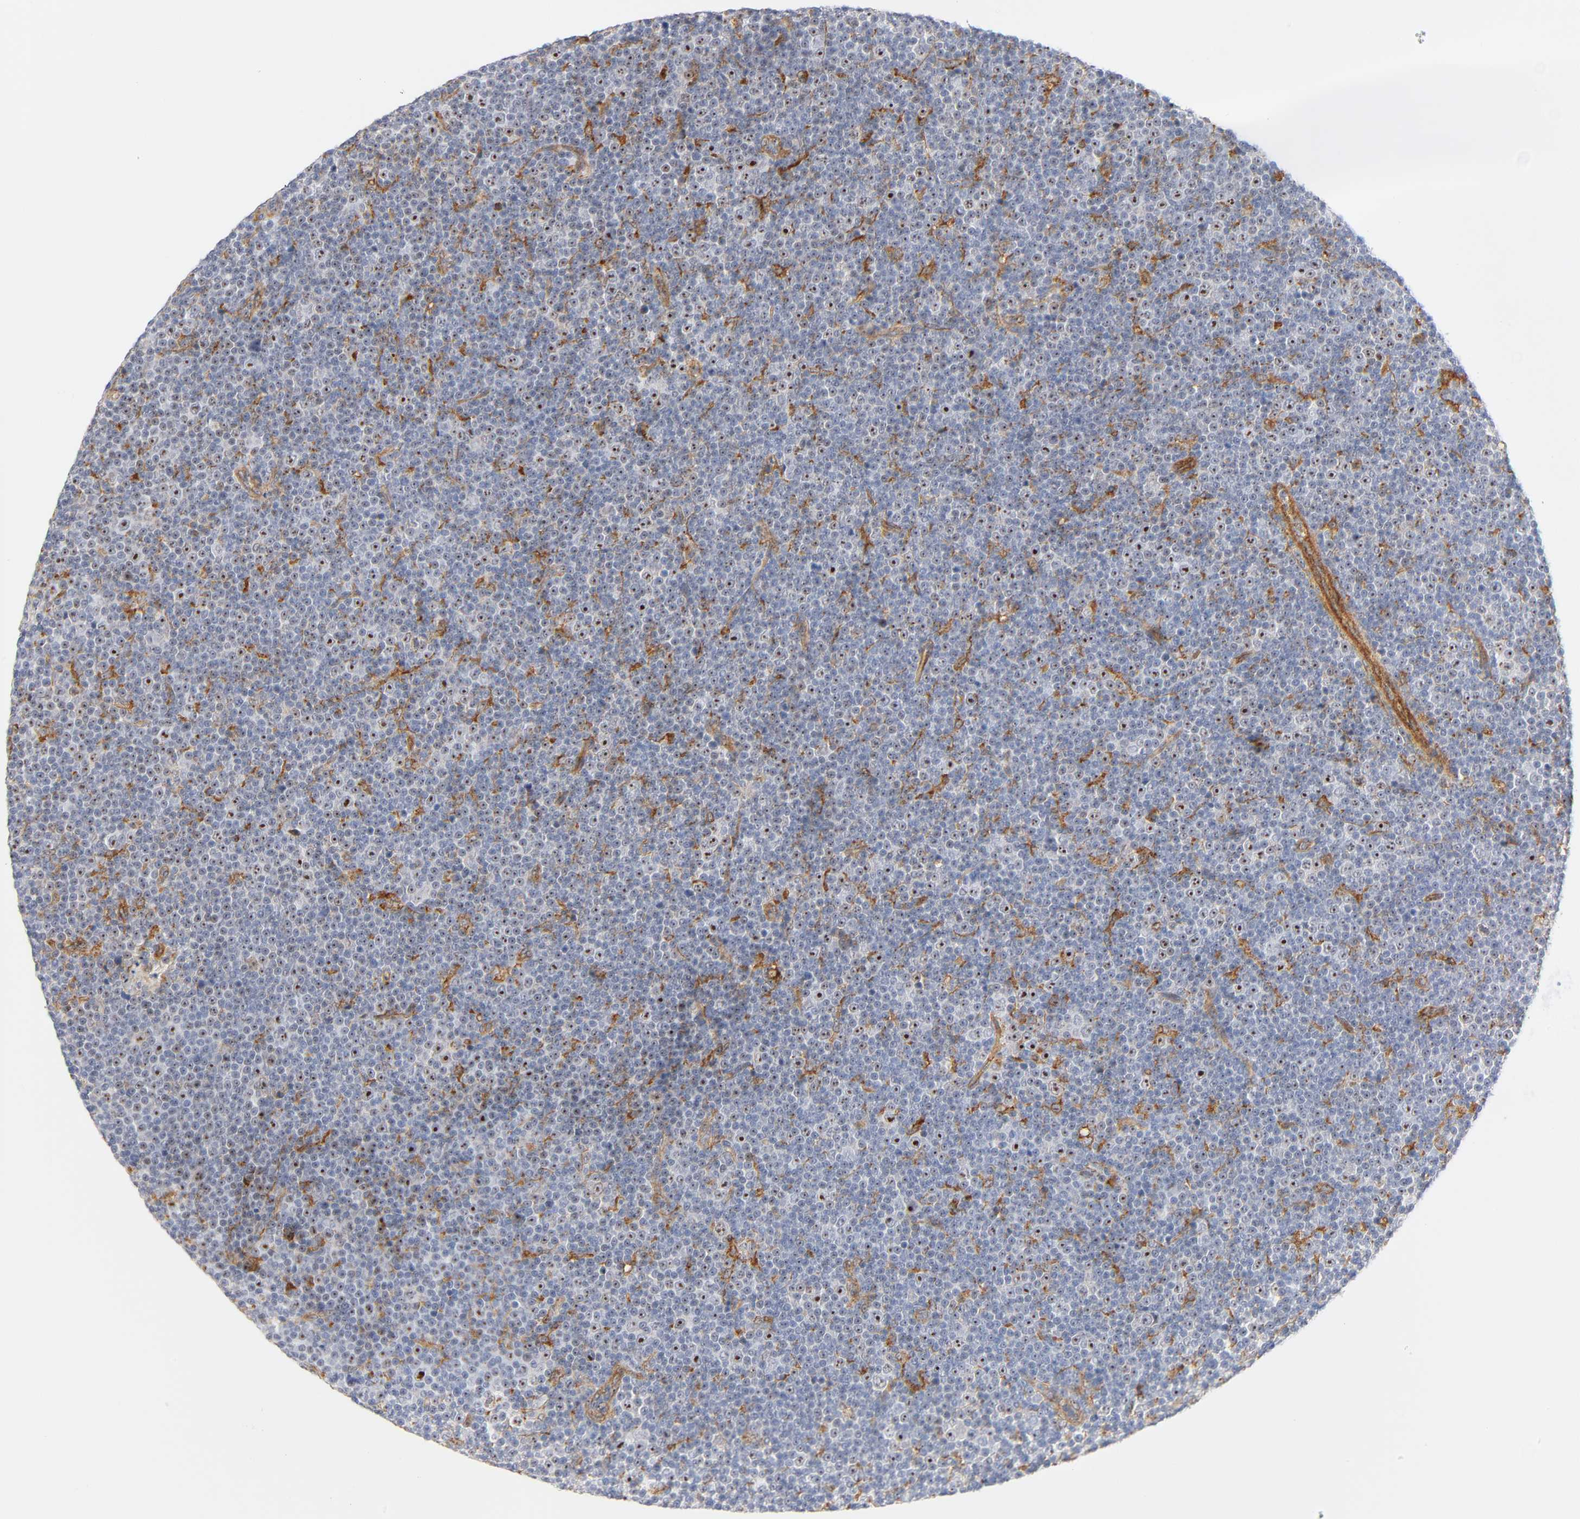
{"staining": {"intensity": "strong", "quantity": "25%-75%", "location": "cytoplasmic/membranous,nuclear"}, "tissue": "lymphoma", "cell_type": "Tumor cells", "image_type": "cancer", "snomed": [{"axis": "morphology", "description": "Malignant lymphoma, non-Hodgkin's type, Low grade"}, {"axis": "topography", "description": "Lymph node"}], "caption": "Low-grade malignant lymphoma, non-Hodgkin's type was stained to show a protein in brown. There is high levels of strong cytoplasmic/membranous and nuclear expression in about 25%-75% of tumor cells. (DAB IHC with brightfield microscopy, high magnification).", "gene": "PLD1", "patient": {"sex": "female", "age": 67}}